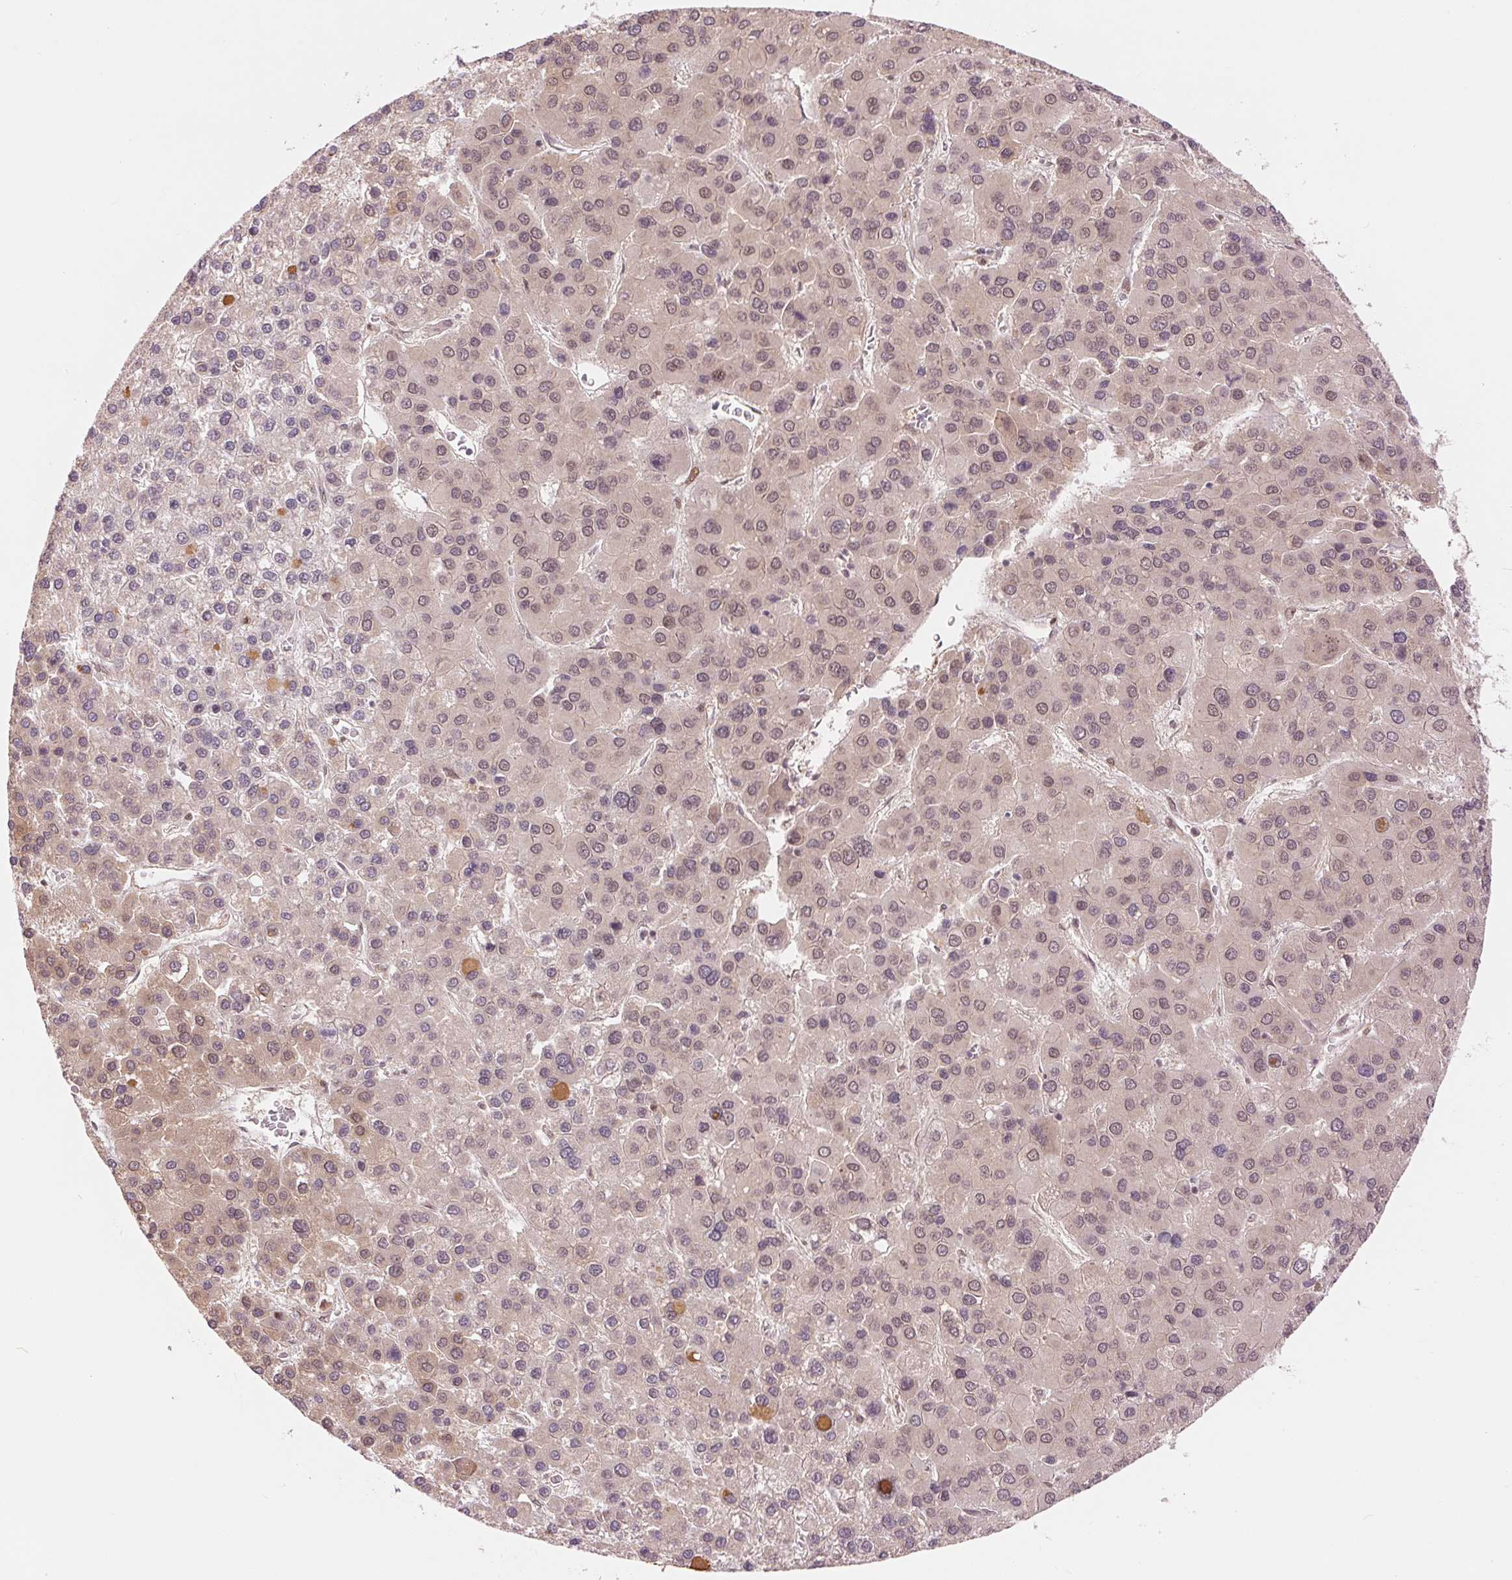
{"staining": {"intensity": "weak", "quantity": "25%-75%", "location": "nuclear"}, "tissue": "liver cancer", "cell_type": "Tumor cells", "image_type": "cancer", "snomed": [{"axis": "morphology", "description": "Carcinoma, Hepatocellular, NOS"}, {"axis": "topography", "description": "Liver"}], "caption": "Human hepatocellular carcinoma (liver) stained with a brown dye exhibits weak nuclear positive staining in approximately 25%-75% of tumor cells.", "gene": "ERI3", "patient": {"sex": "female", "age": 41}}